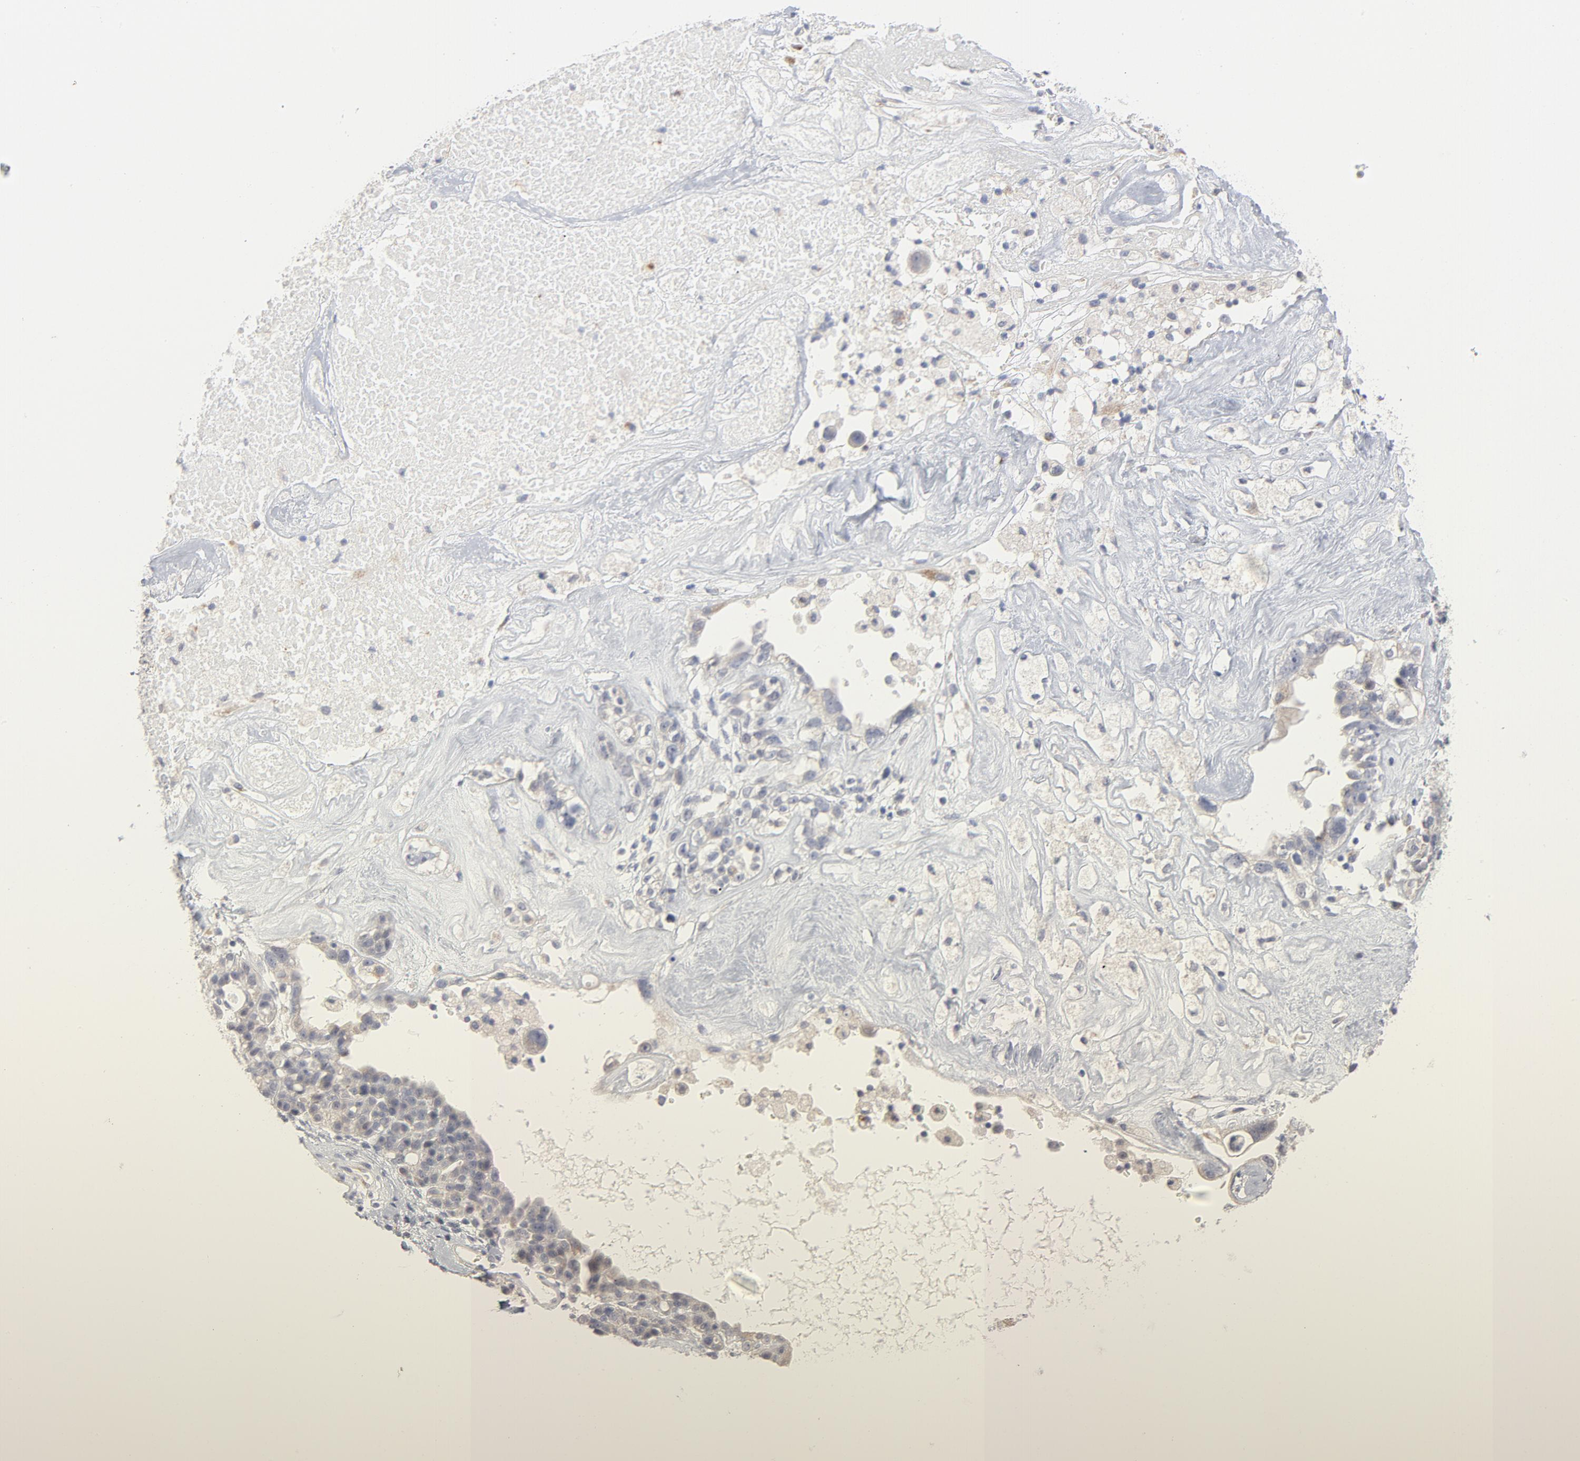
{"staining": {"intensity": "negative", "quantity": "none", "location": "none"}, "tissue": "ovarian cancer", "cell_type": "Tumor cells", "image_type": "cancer", "snomed": [{"axis": "morphology", "description": "Cystadenocarcinoma, serous, NOS"}, {"axis": "topography", "description": "Ovary"}], "caption": "A high-resolution histopathology image shows IHC staining of ovarian cancer, which displays no significant positivity in tumor cells. (DAB (3,3'-diaminobenzidine) IHC visualized using brightfield microscopy, high magnification).", "gene": "AK7", "patient": {"sex": "female", "age": 66}}